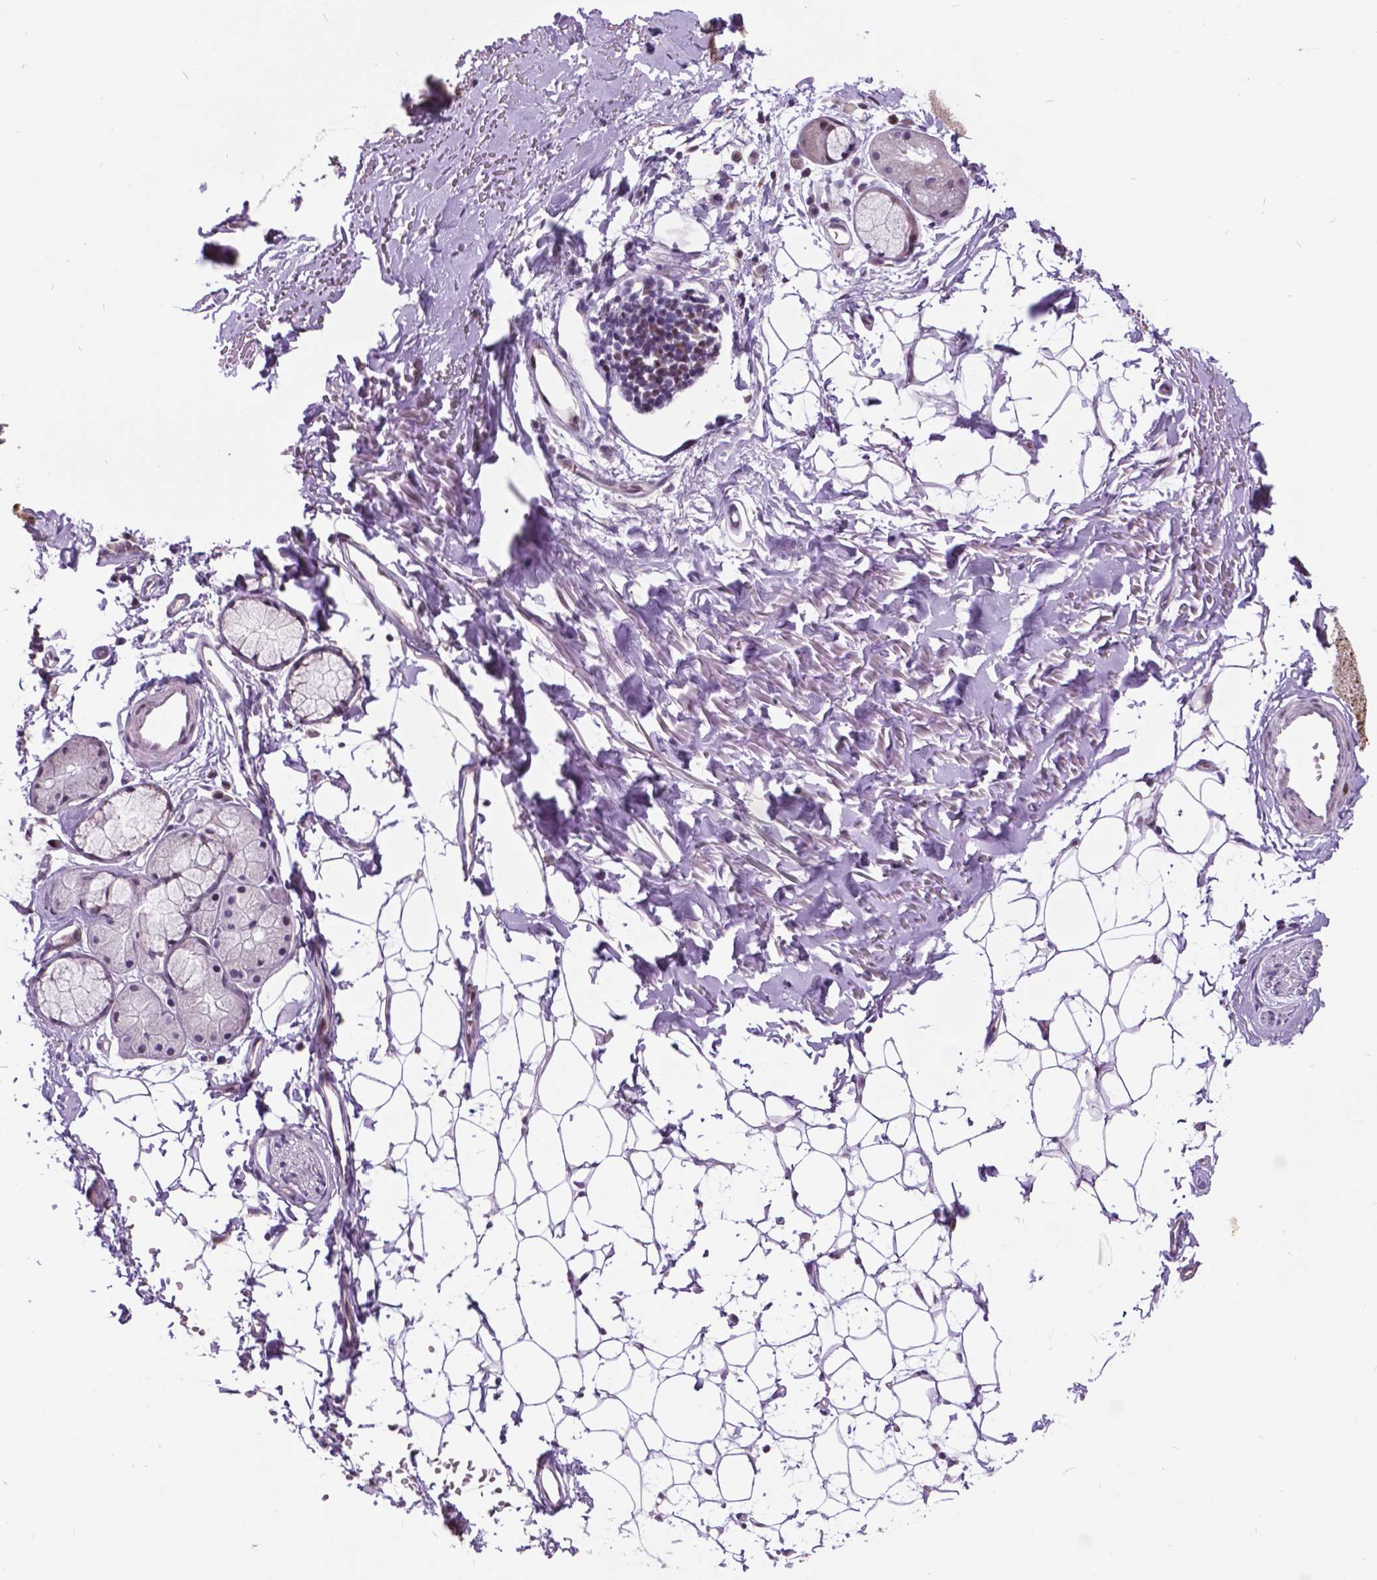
{"staining": {"intensity": "negative", "quantity": "none", "location": "none"}, "tissue": "adipose tissue", "cell_type": "Adipocytes", "image_type": "normal", "snomed": [{"axis": "morphology", "description": "Normal tissue, NOS"}, {"axis": "topography", "description": "Cartilage tissue"}, {"axis": "topography", "description": "Bronchus"}], "caption": "Immunohistochemistry (IHC) photomicrograph of benign adipose tissue: adipose tissue stained with DAB (3,3'-diaminobenzidine) shows no significant protein positivity in adipocytes.", "gene": "DPF3", "patient": {"sex": "female", "age": 79}}